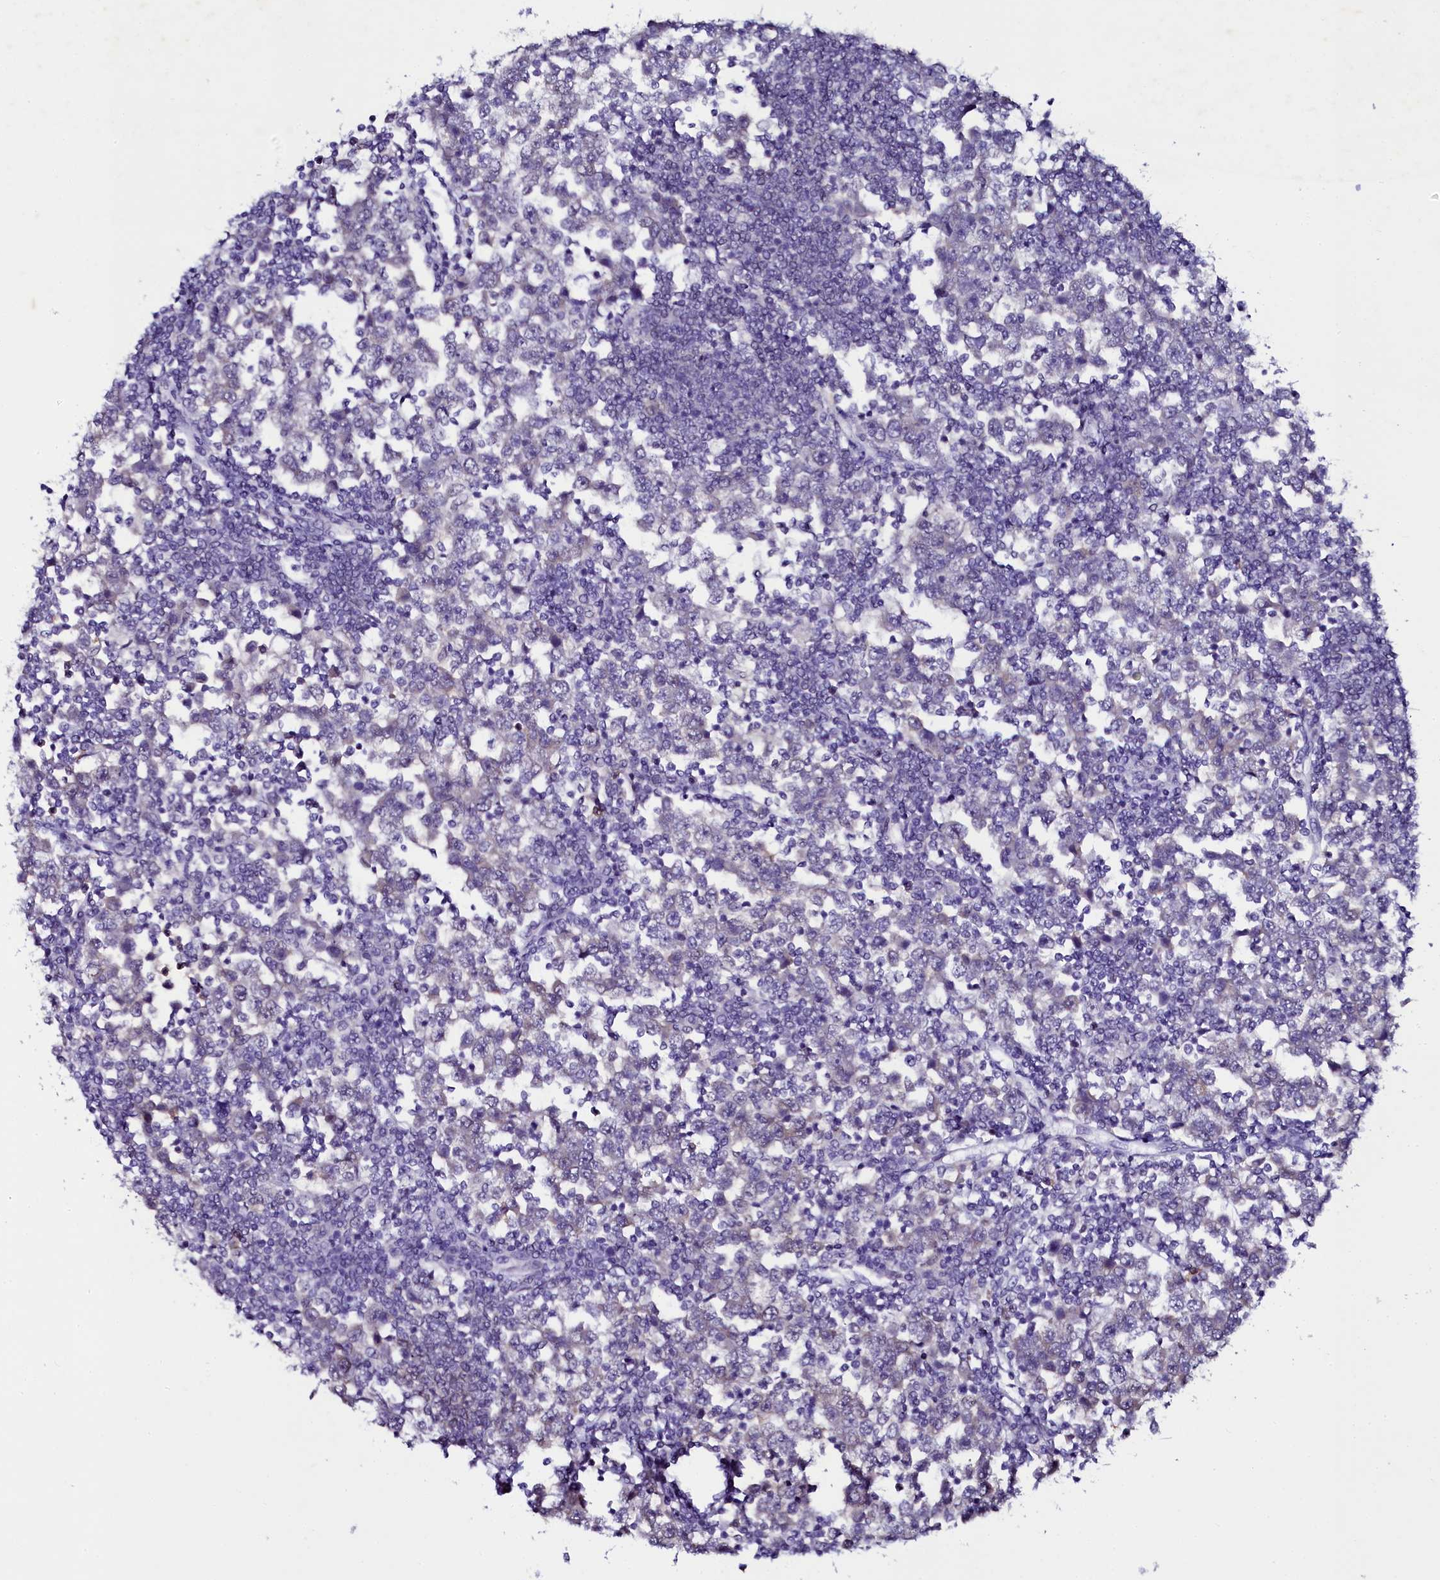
{"staining": {"intensity": "negative", "quantity": "none", "location": "none"}, "tissue": "testis cancer", "cell_type": "Tumor cells", "image_type": "cancer", "snomed": [{"axis": "morphology", "description": "Seminoma, NOS"}, {"axis": "topography", "description": "Testis"}], "caption": "Tumor cells are negative for brown protein staining in testis cancer.", "gene": "SORD", "patient": {"sex": "male", "age": 65}}